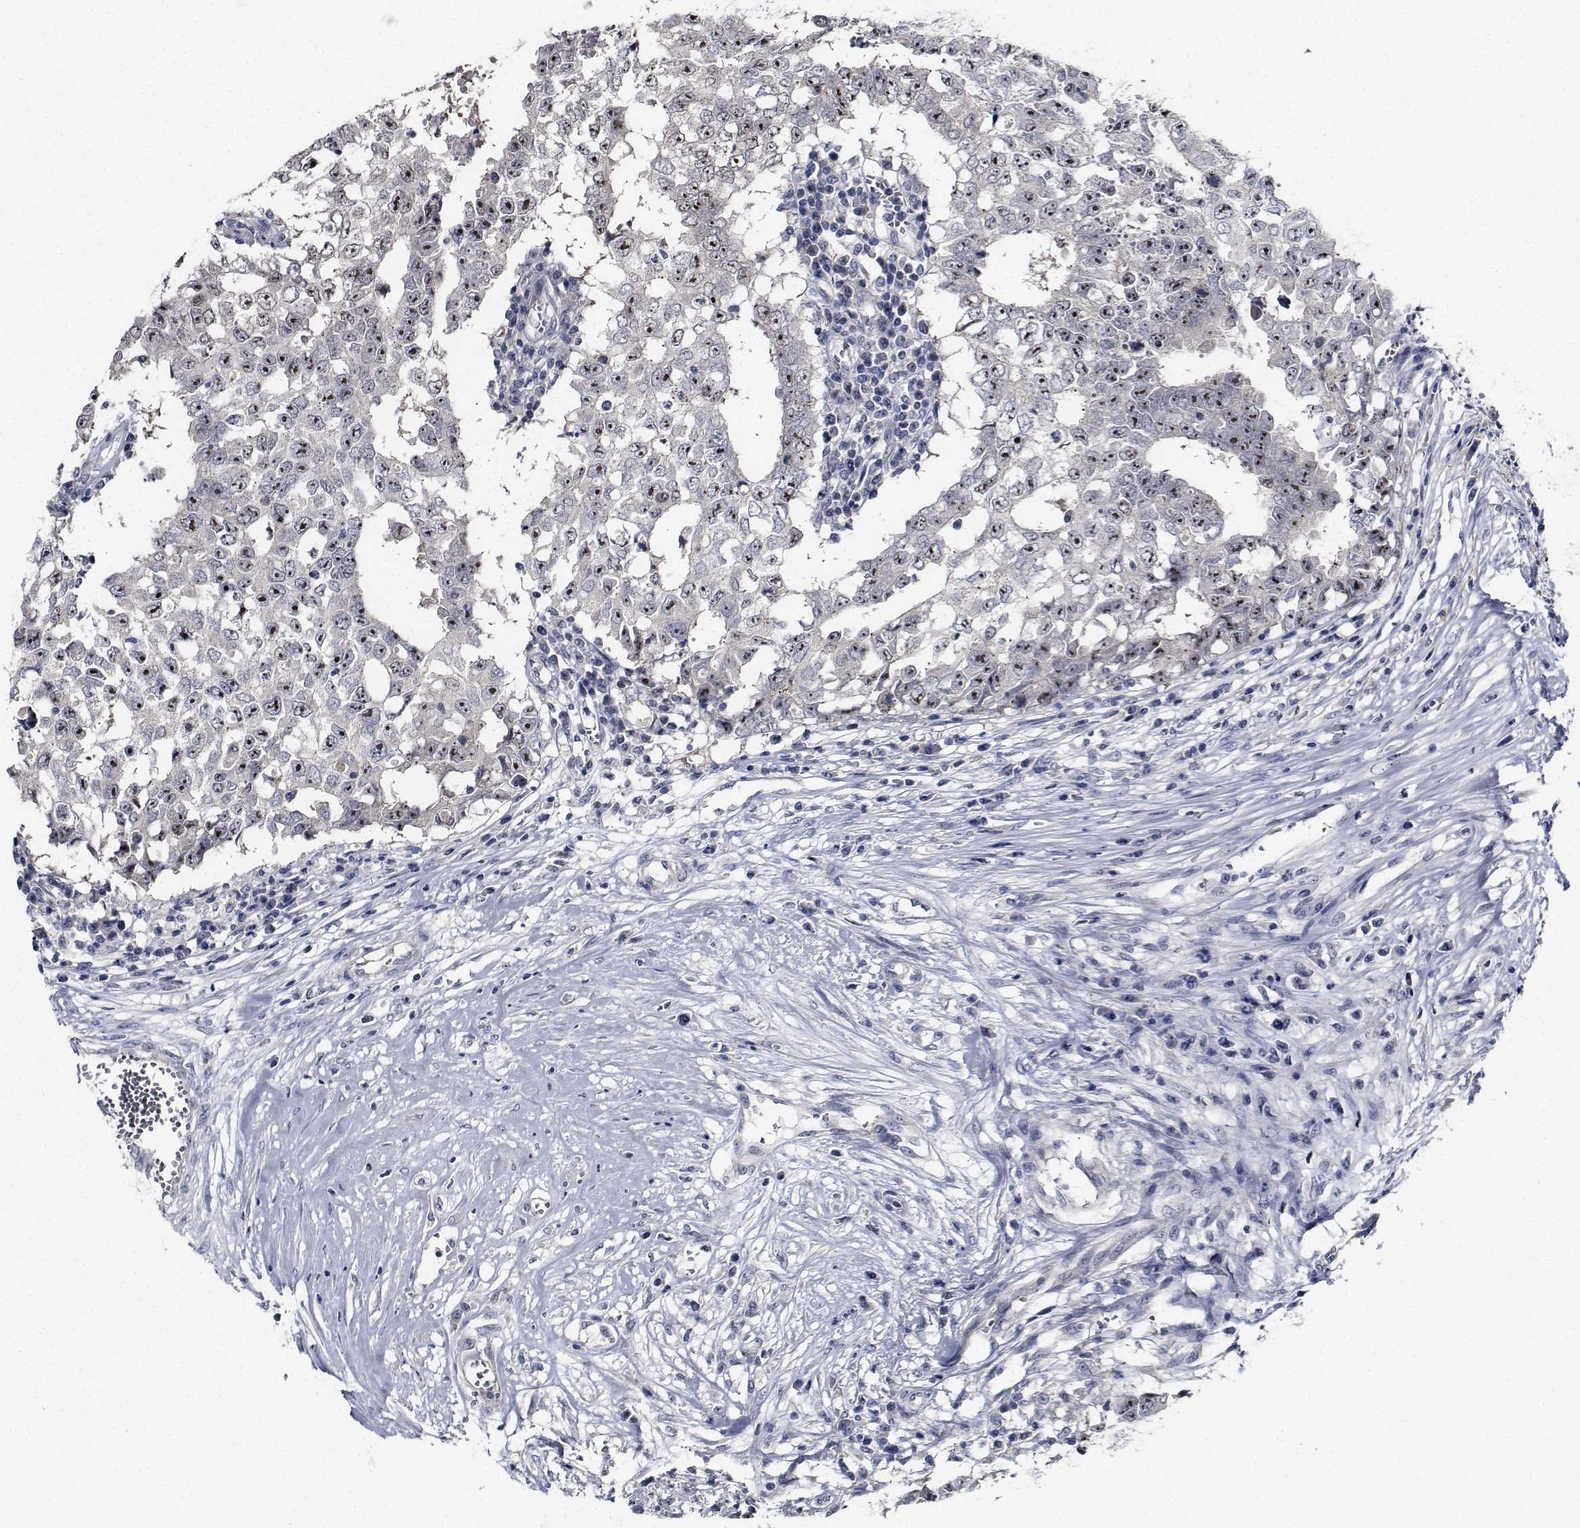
{"staining": {"intensity": "strong", "quantity": ">75%", "location": "nuclear"}, "tissue": "testis cancer", "cell_type": "Tumor cells", "image_type": "cancer", "snomed": [{"axis": "morphology", "description": "Carcinoma, Embryonal, NOS"}, {"axis": "topography", "description": "Testis"}], "caption": "Immunohistochemistry (IHC) of human testis cancer (embryonal carcinoma) displays high levels of strong nuclear positivity in approximately >75% of tumor cells. (Brightfield microscopy of DAB IHC at high magnification).", "gene": "NVL", "patient": {"sex": "male", "age": 36}}